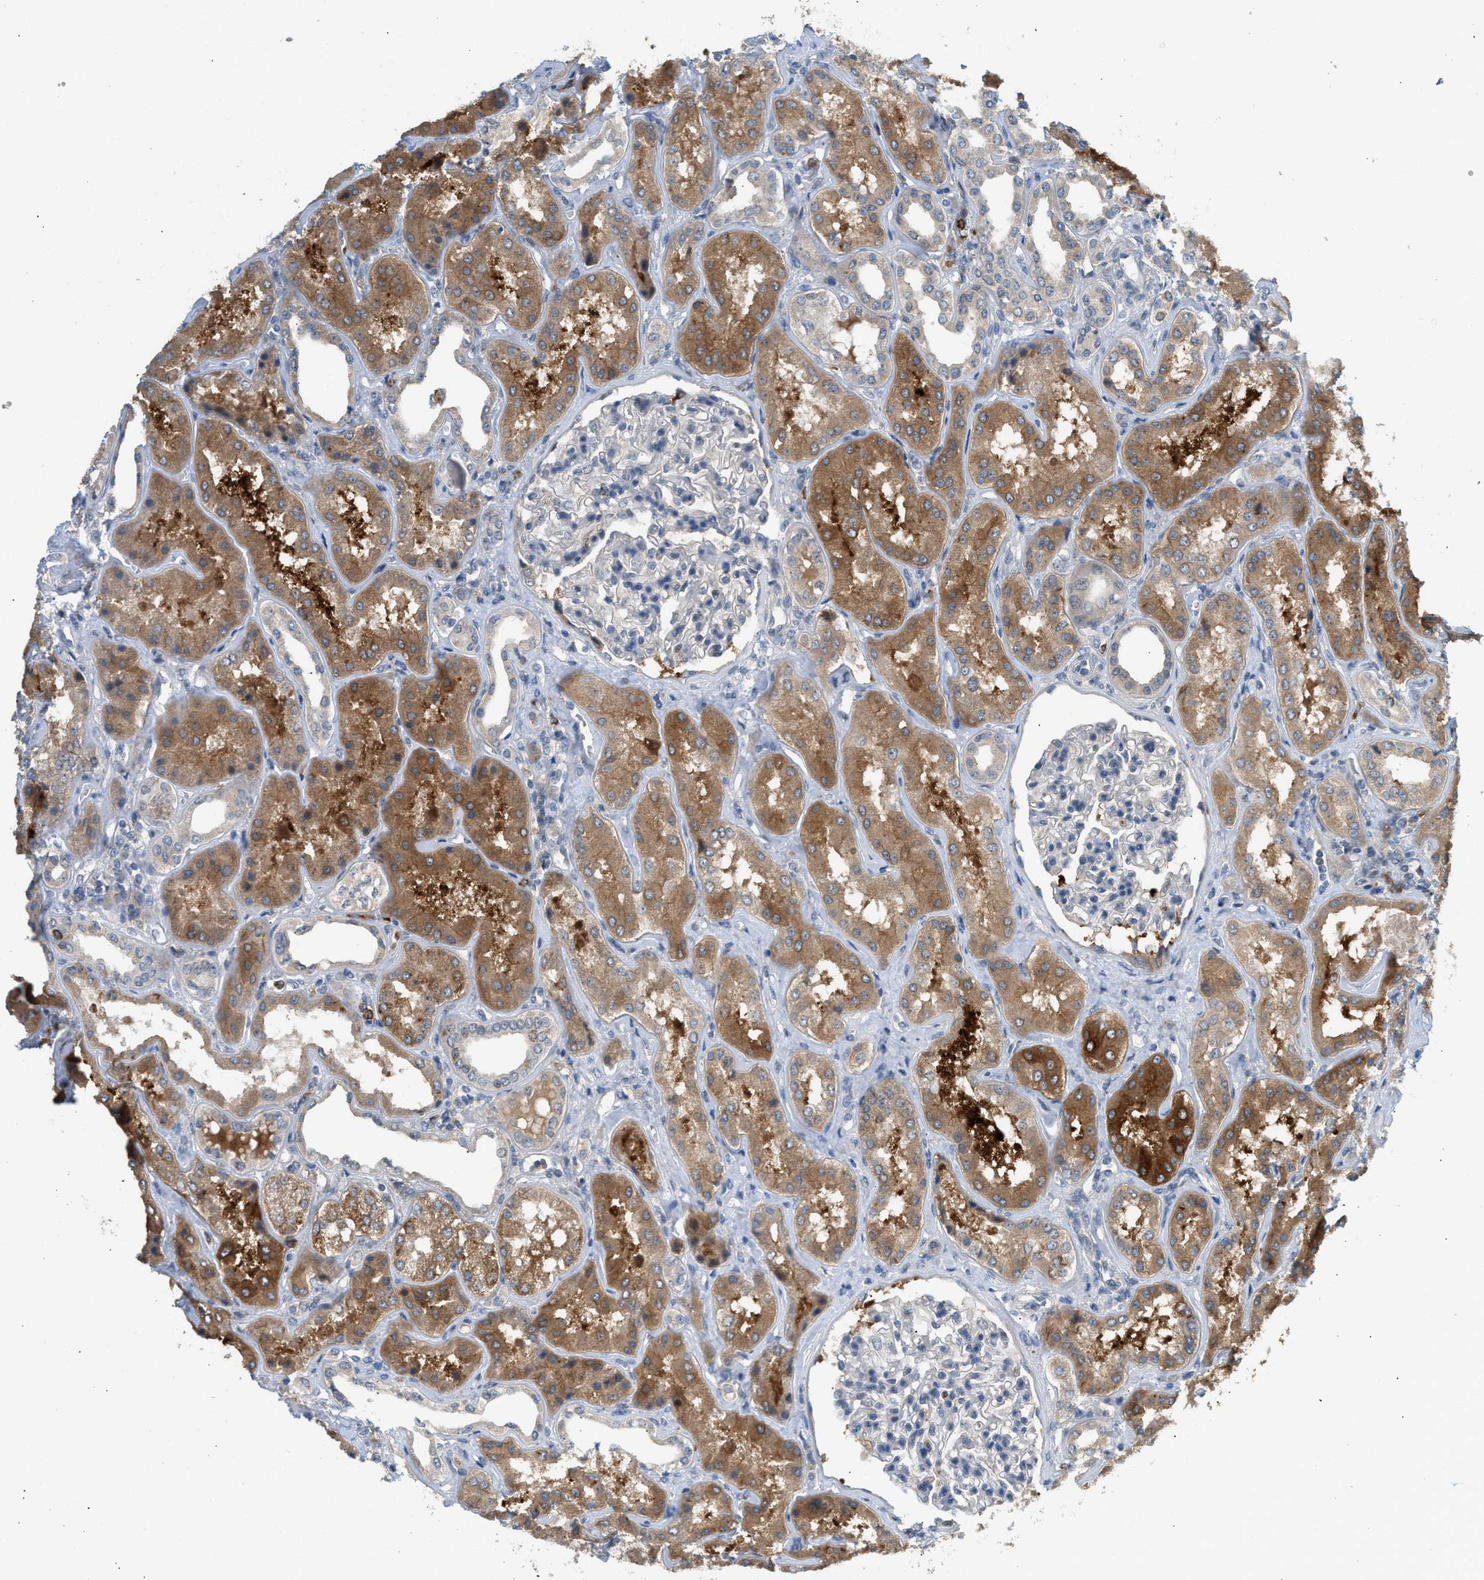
{"staining": {"intensity": "weak", "quantity": "<25%", "location": "cytoplasmic/membranous"}, "tissue": "kidney", "cell_type": "Cells in glomeruli", "image_type": "normal", "snomed": [{"axis": "morphology", "description": "Normal tissue, NOS"}, {"axis": "topography", "description": "Kidney"}], "caption": "Immunohistochemistry (IHC) of benign human kidney displays no expression in cells in glomeruli.", "gene": "RHBDF2", "patient": {"sex": "female", "age": 56}}